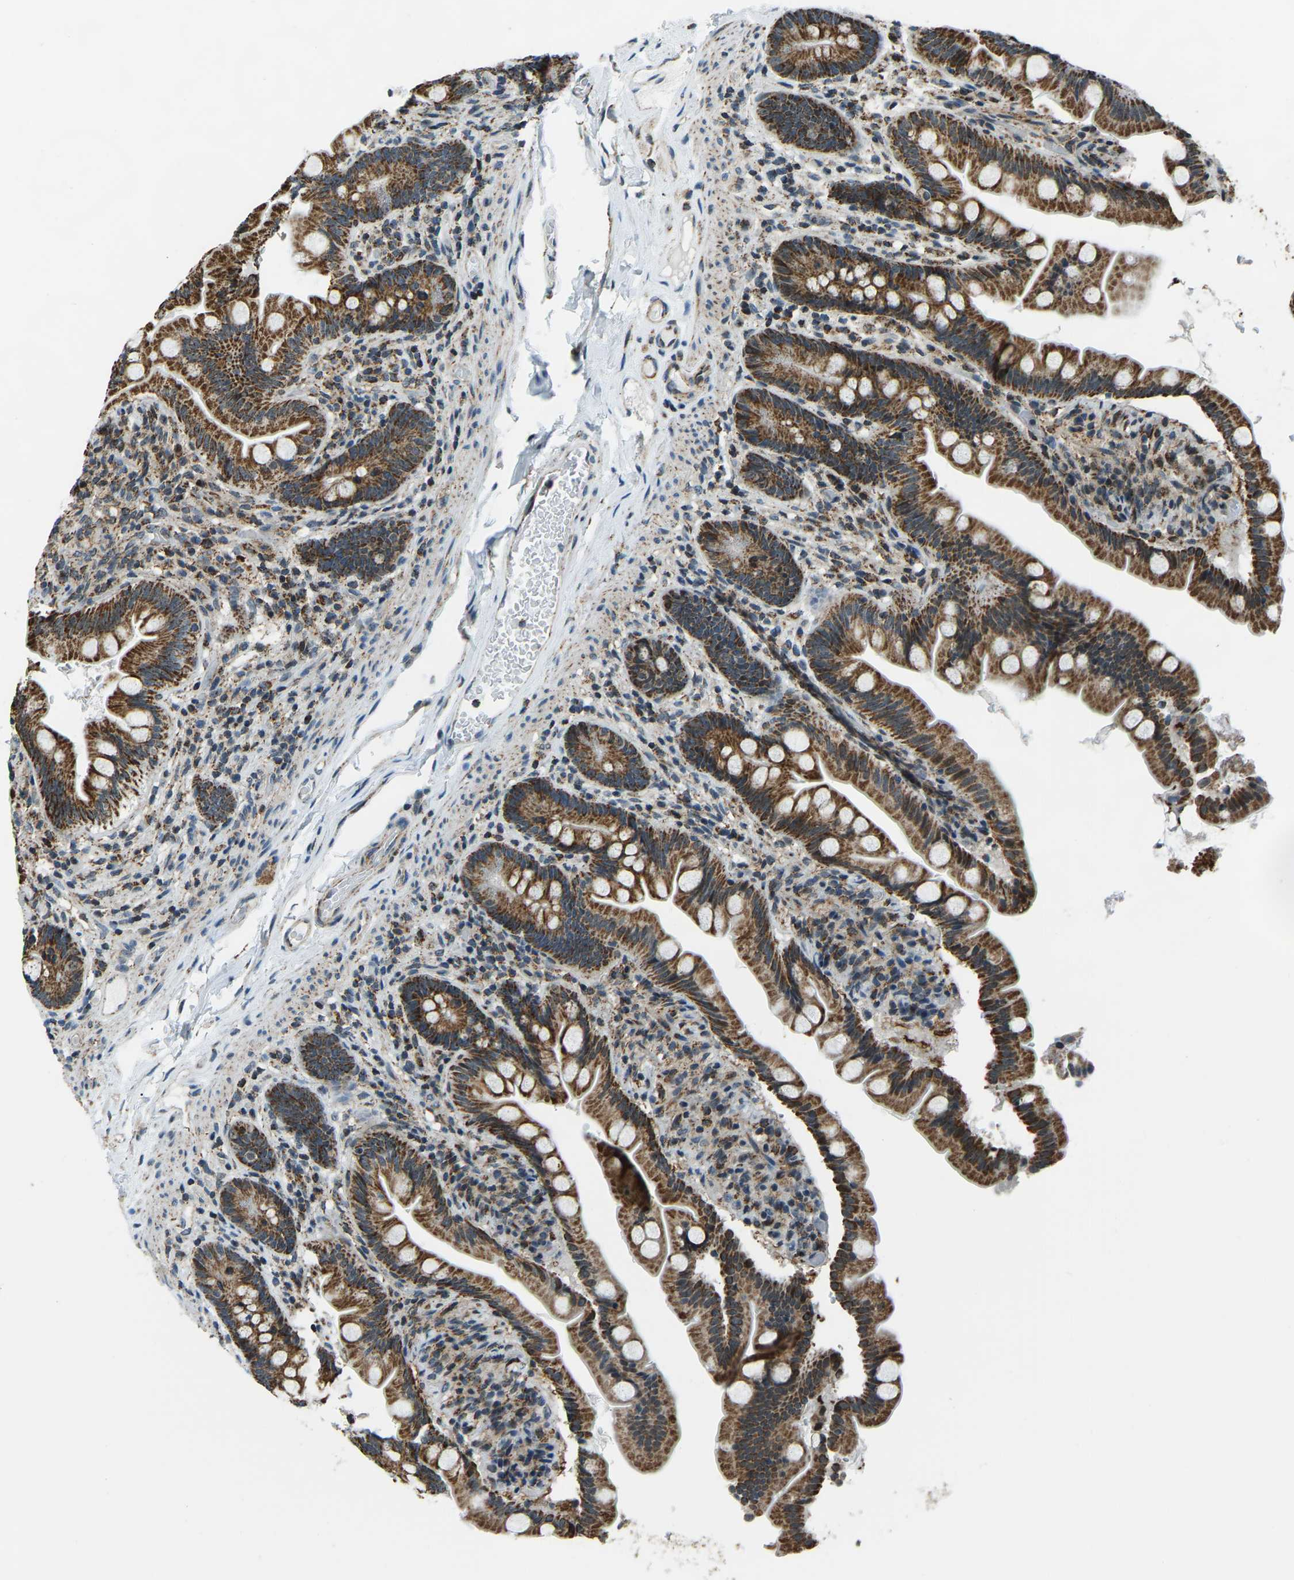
{"staining": {"intensity": "strong", "quantity": ">75%", "location": "cytoplasmic/membranous"}, "tissue": "small intestine", "cell_type": "Glandular cells", "image_type": "normal", "snomed": [{"axis": "morphology", "description": "Normal tissue, NOS"}, {"axis": "topography", "description": "Small intestine"}], "caption": "Protein staining of unremarkable small intestine shows strong cytoplasmic/membranous positivity in approximately >75% of glandular cells. (Brightfield microscopy of DAB IHC at high magnification).", "gene": "RBM33", "patient": {"sex": "female", "age": 56}}